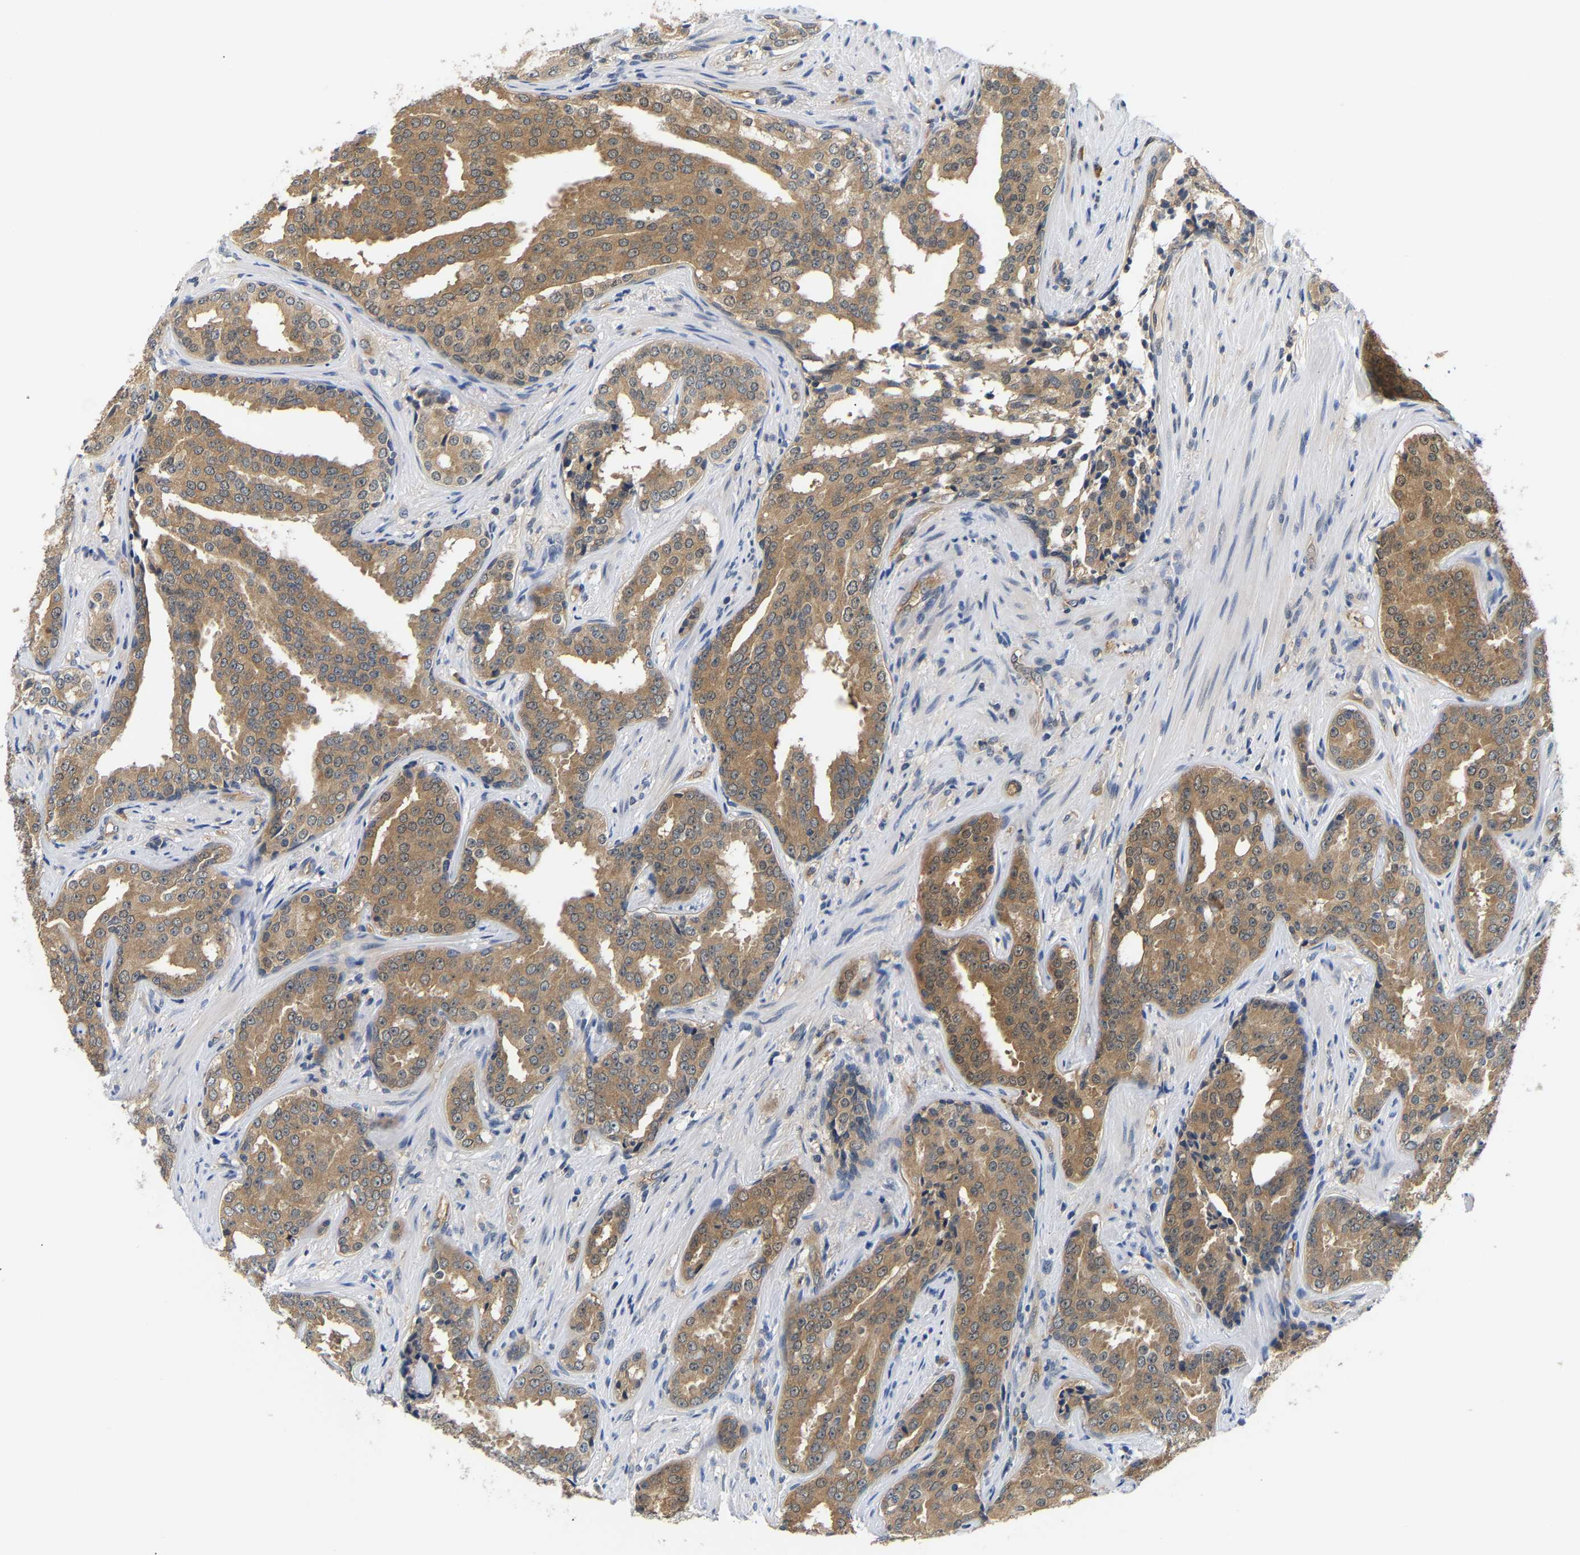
{"staining": {"intensity": "moderate", "quantity": ">75%", "location": "cytoplasmic/membranous"}, "tissue": "prostate cancer", "cell_type": "Tumor cells", "image_type": "cancer", "snomed": [{"axis": "morphology", "description": "Adenocarcinoma, High grade"}, {"axis": "topography", "description": "Prostate"}], "caption": "Tumor cells reveal medium levels of moderate cytoplasmic/membranous expression in approximately >75% of cells in prostate cancer (adenocarcinoma (high-grade)).", "gene": "ARHGEF12", "patient": {"sex": "male", "age": 71}}